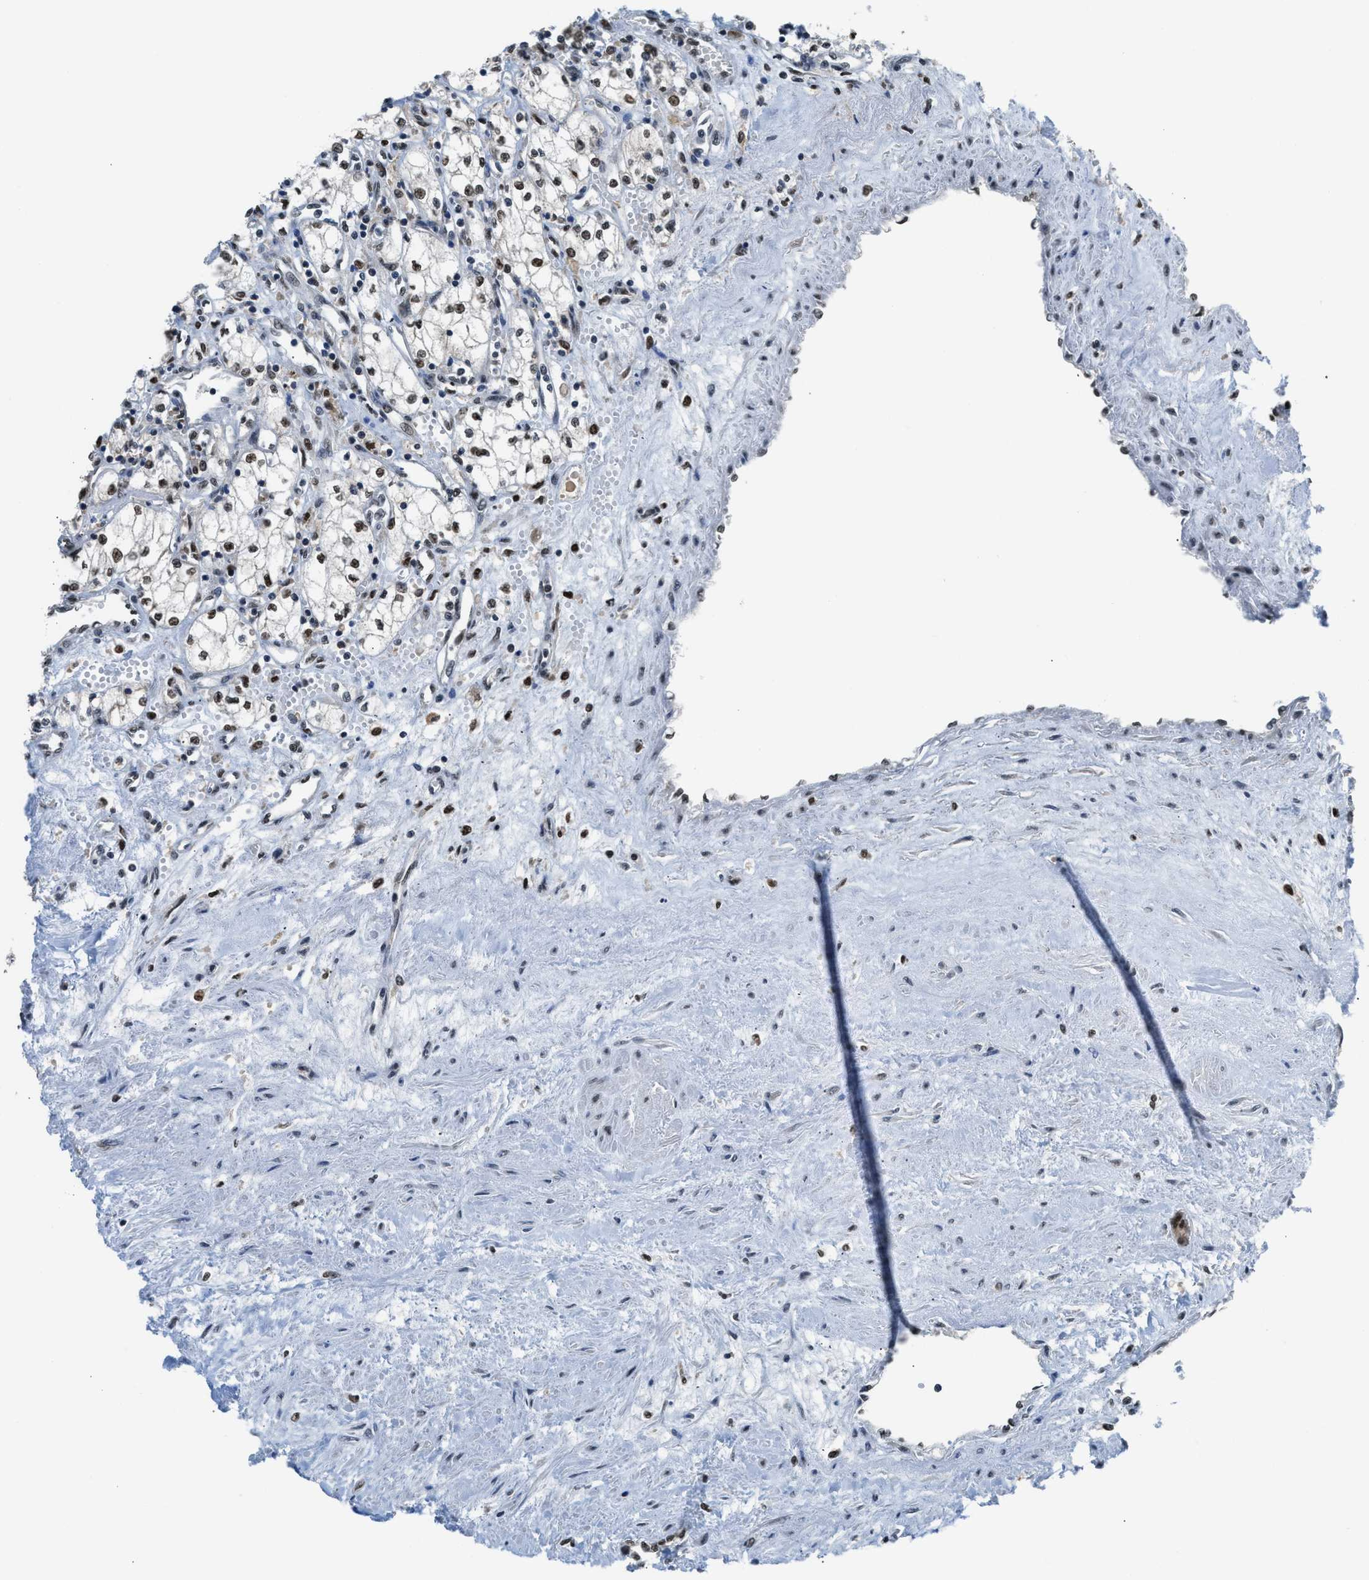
{"staining": {"intensity": "moderate", "quantity": ">75%", "location": "nuclear"}, "tissue": "renal cancer", "cell_type": "Tumor cells", "image_type": "cancer", "snomed": [{"axis": "morphology", "description": "Adenocarcinoma, NOS"}, {"axis": "topography", "description": "Kidney"}], "caption": "Human renal adenocarcinoma stained with a brown dye reveals moderate nuclear positive positivity in about >75% of tumor cells.", "gene": "ALX1", "patient": {"sex": "male", "age": 59}}